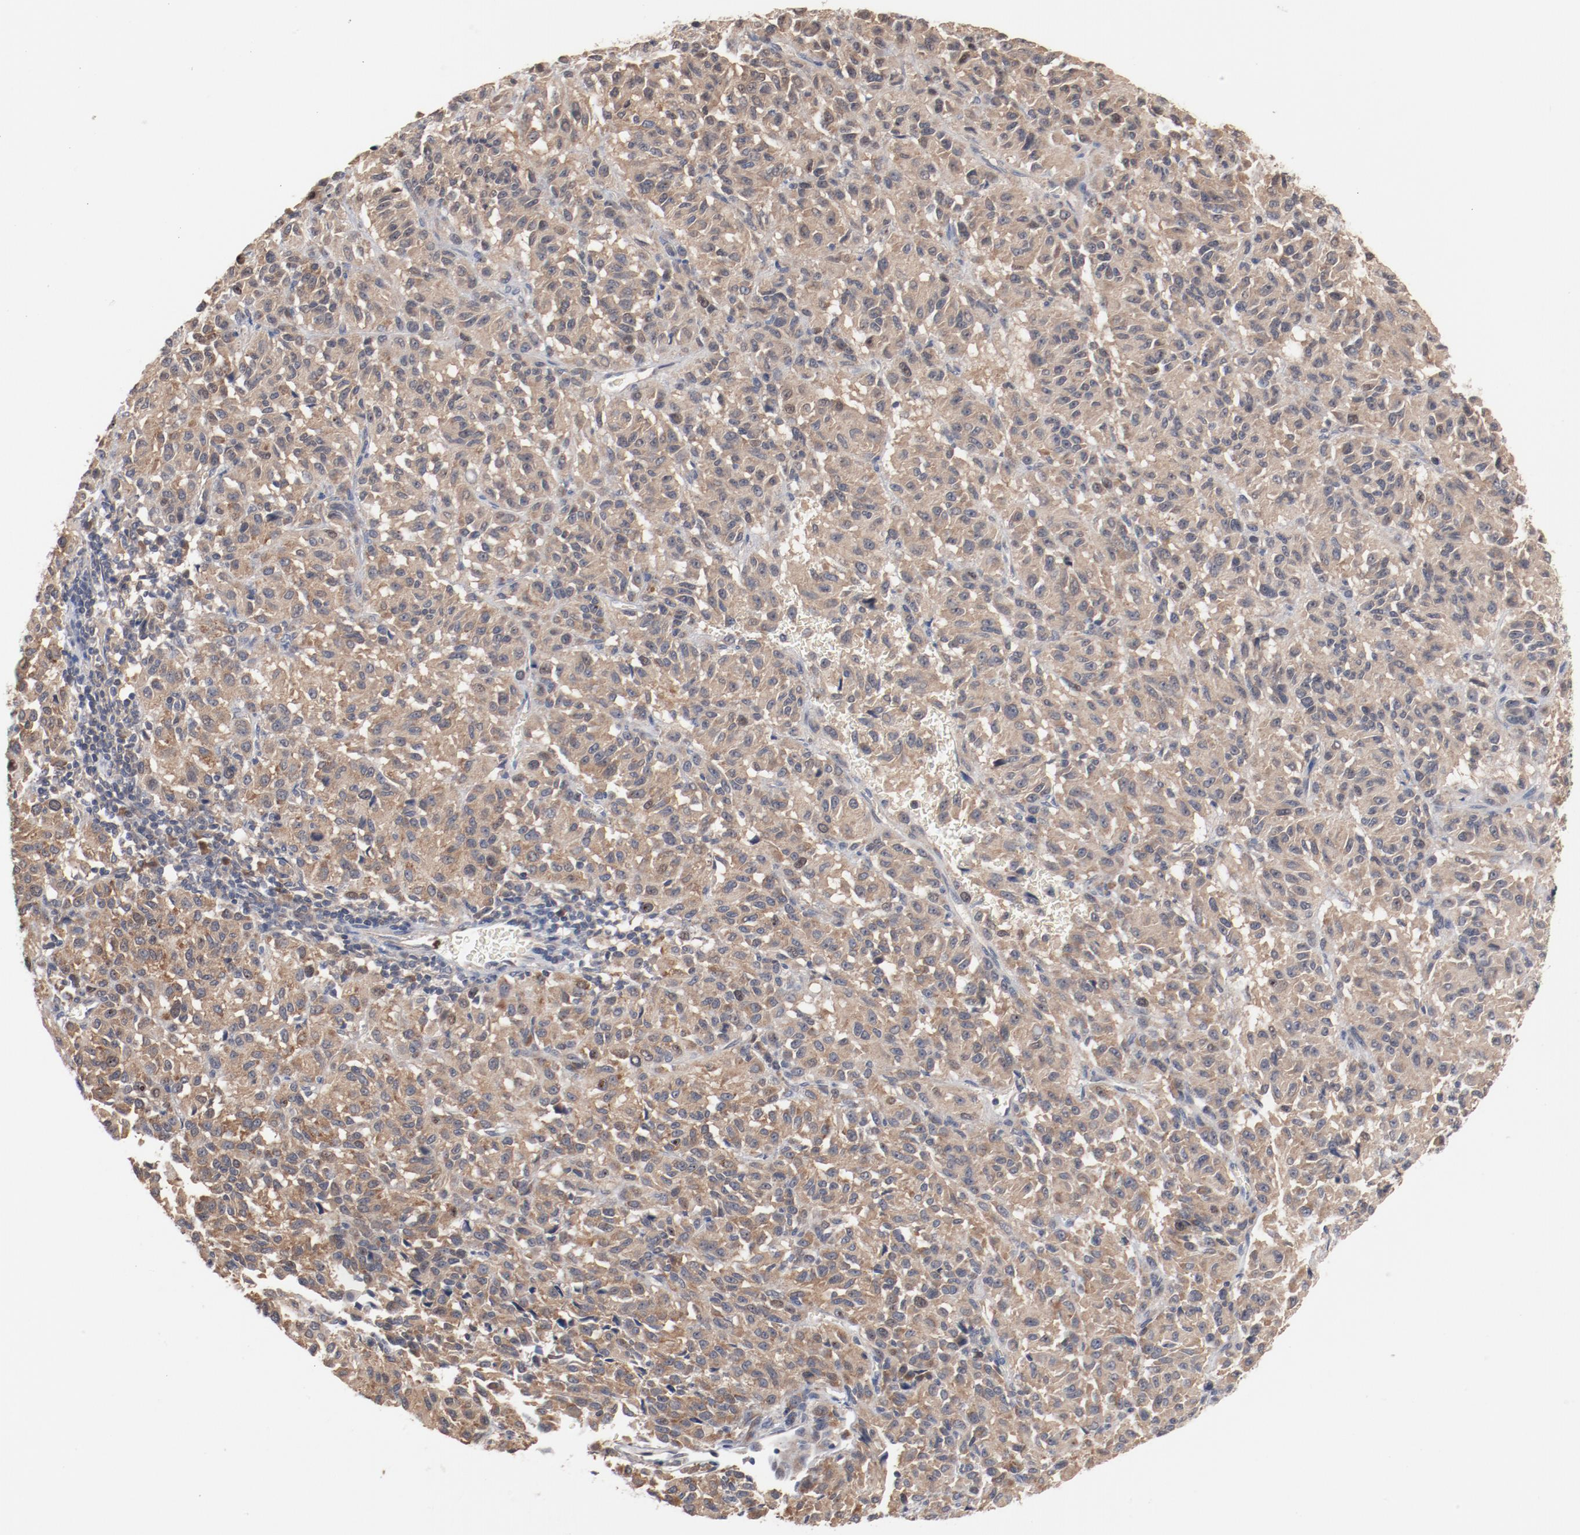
{"staining": {"intensity": "moderate", "quantity": ">75%", "location": "cytoplasmic/membranous"}, "tissue": "melanoma", "cell_type": "Tumor cells", "image_type": "cancer", "snomed": [{"axis": "morphology", "description": "Malignant melanoma, Metastatic site"}, {"axis": "topography", "description": "Lung"}], "caption": "Protein staining reveals moderate cytoplasmic/membranous staining in about >75% of tumor cells in melanoma.", "gene": "RNASE11", "patient": {"sex": "male", "age": 64}}